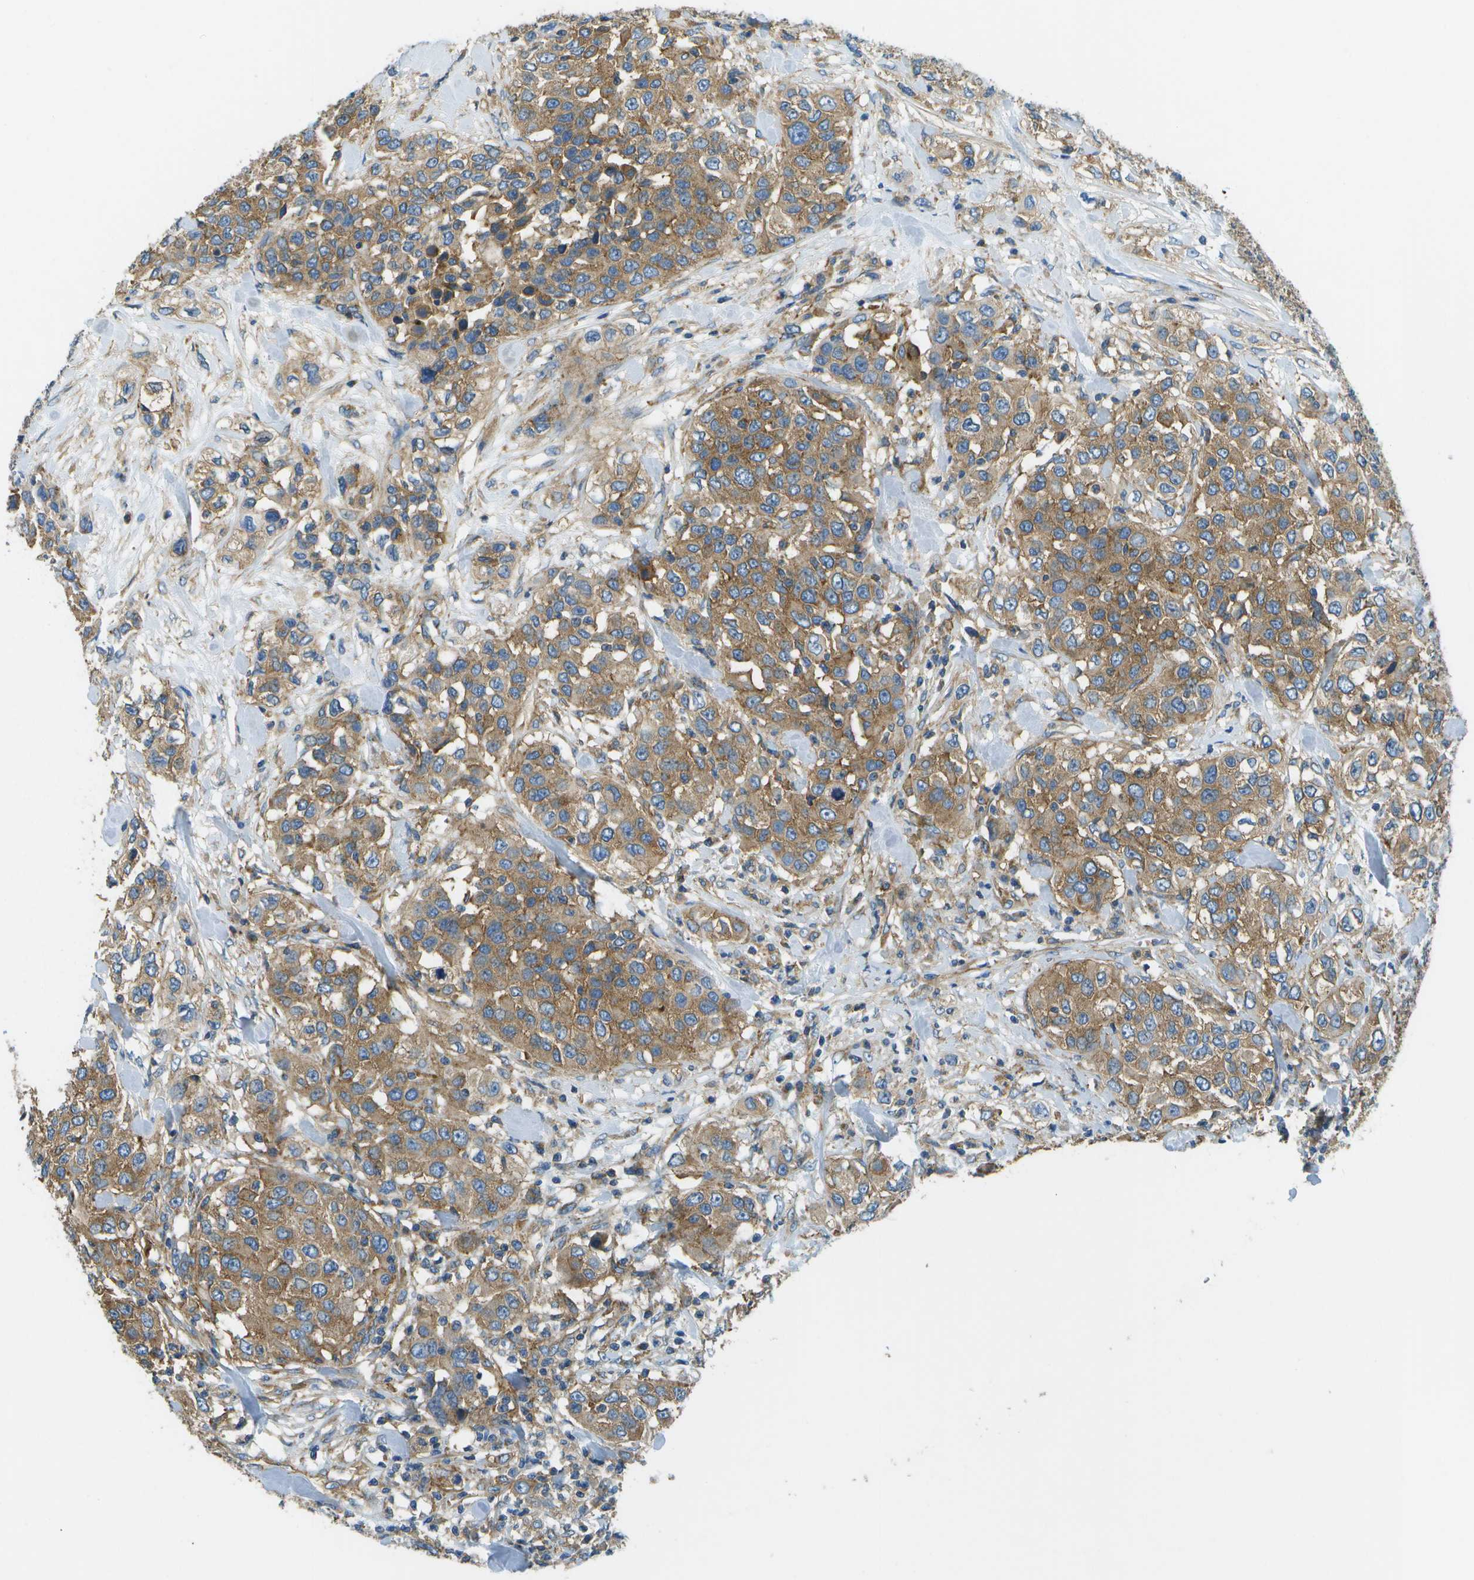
{"staining": {"intensity": "moderate", "quantity": ">75%", "location": "cytoplasmic/membranous"}, "tissue": "urothelial cancer", "cell_type": "Tumor cells", "image_type": "cancer", "snomed": [{"axis": "morphology", "description": "Urothelial carcinoma, High grade"}, {"axis": "topography", "description": "Urinary bladder"}], "caption": "Protein expression analysis of human urothelial carcinoma (high-grade) reveals moderate cytoplasmic/membranous positivity in about >75% of tumor cells.", "gene": "CLTC", "patient": {"sex": "female", "age": 80}}